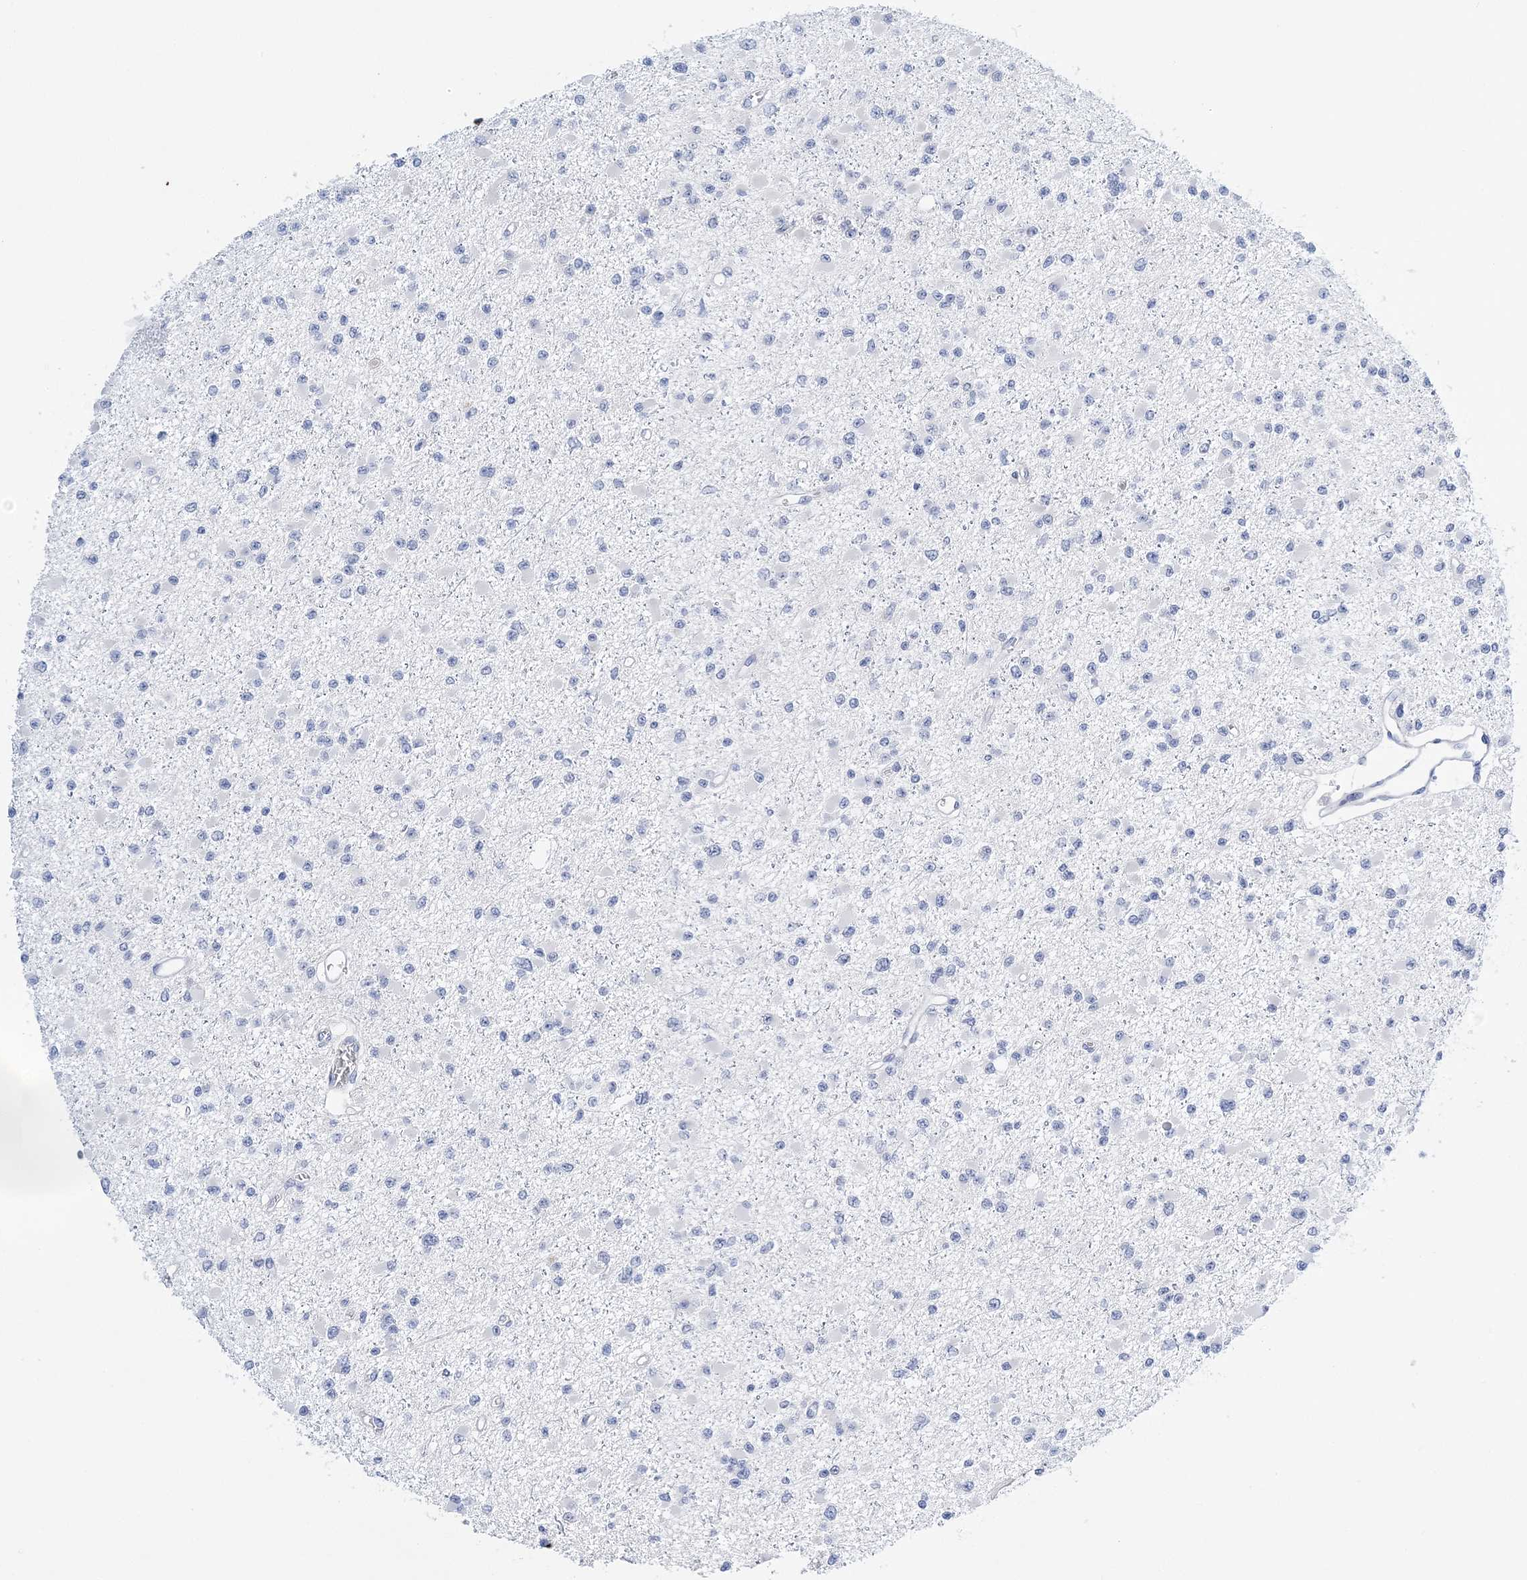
{"staining": {"intensity": "negative", "quantity": "none", "location": "none"}, "tissue": "glioma", "cell_type": "Tumor cells", "image_type": "cancer", "snomed": [{"axis": "morphology", "description": "Glioma, malignant, Low grade"}, {"axis": "topography", "description": "Brain"}], "caption": "Immunohistochemistry (IHC) photomicrograph of human glioma stained for a protein (brown), which shows no positivity in tumor cells.", "gene": "PRMT9", "patient": {"sex": "female", "age": 22}}